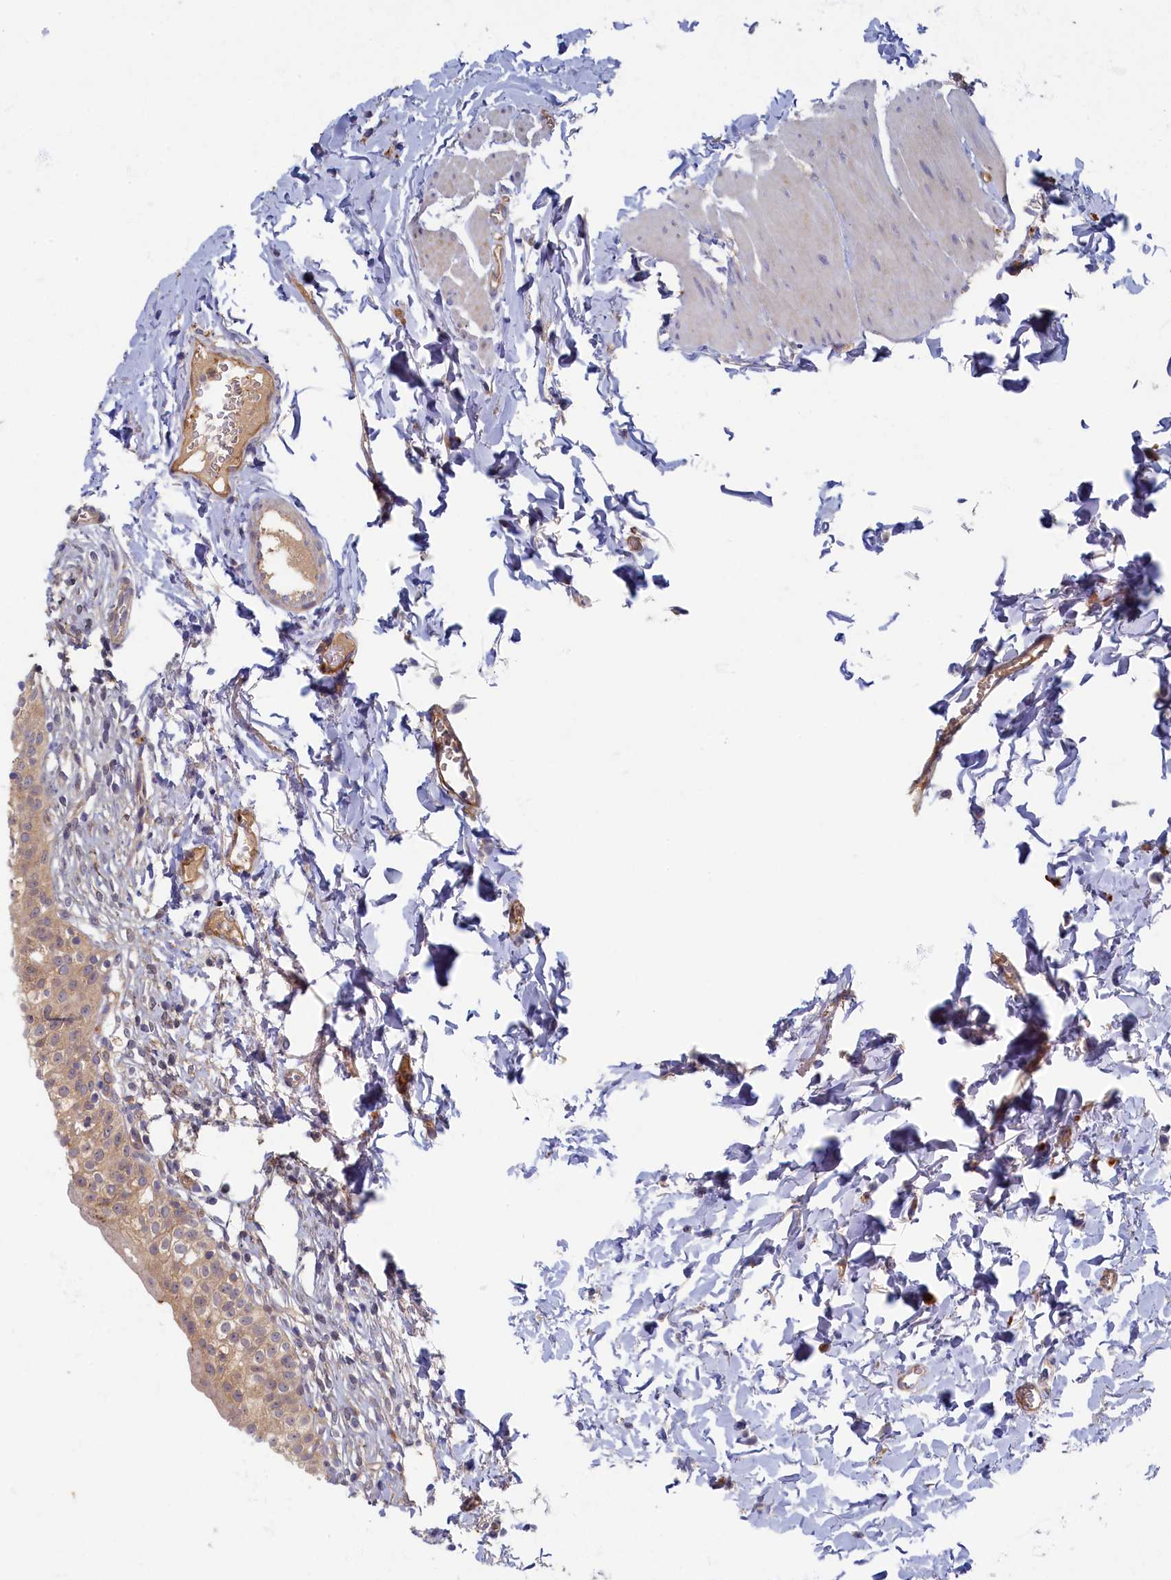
{"staining": {"intensity": "moderate", "quantity": ">75%", "location": "cytoplasmic/membranous"}, "tissue": "urinary bladder", "cell_type": "Urothelial cells", "image_type": "normal", "snomed": [{"axis": "morphology", "description": "Normal tissue, NOS"}, {"axis": "topography", "description": "Urinary bladder"}], "caption": "IHC staining of unremarkable urinary bladder, which exhibits medium levels of moderate cytoplasmic/membranous staining in approximately >75% of urothelial cells indicating moderate cytoplasmic/membranous protein positivity. The staining was performed using DAB (brown) for protein detection and nuclei were counterstained in hematoxylin (blue).", "gene": "PSMG2", "patient": {"sex": "male", "age": 55}}